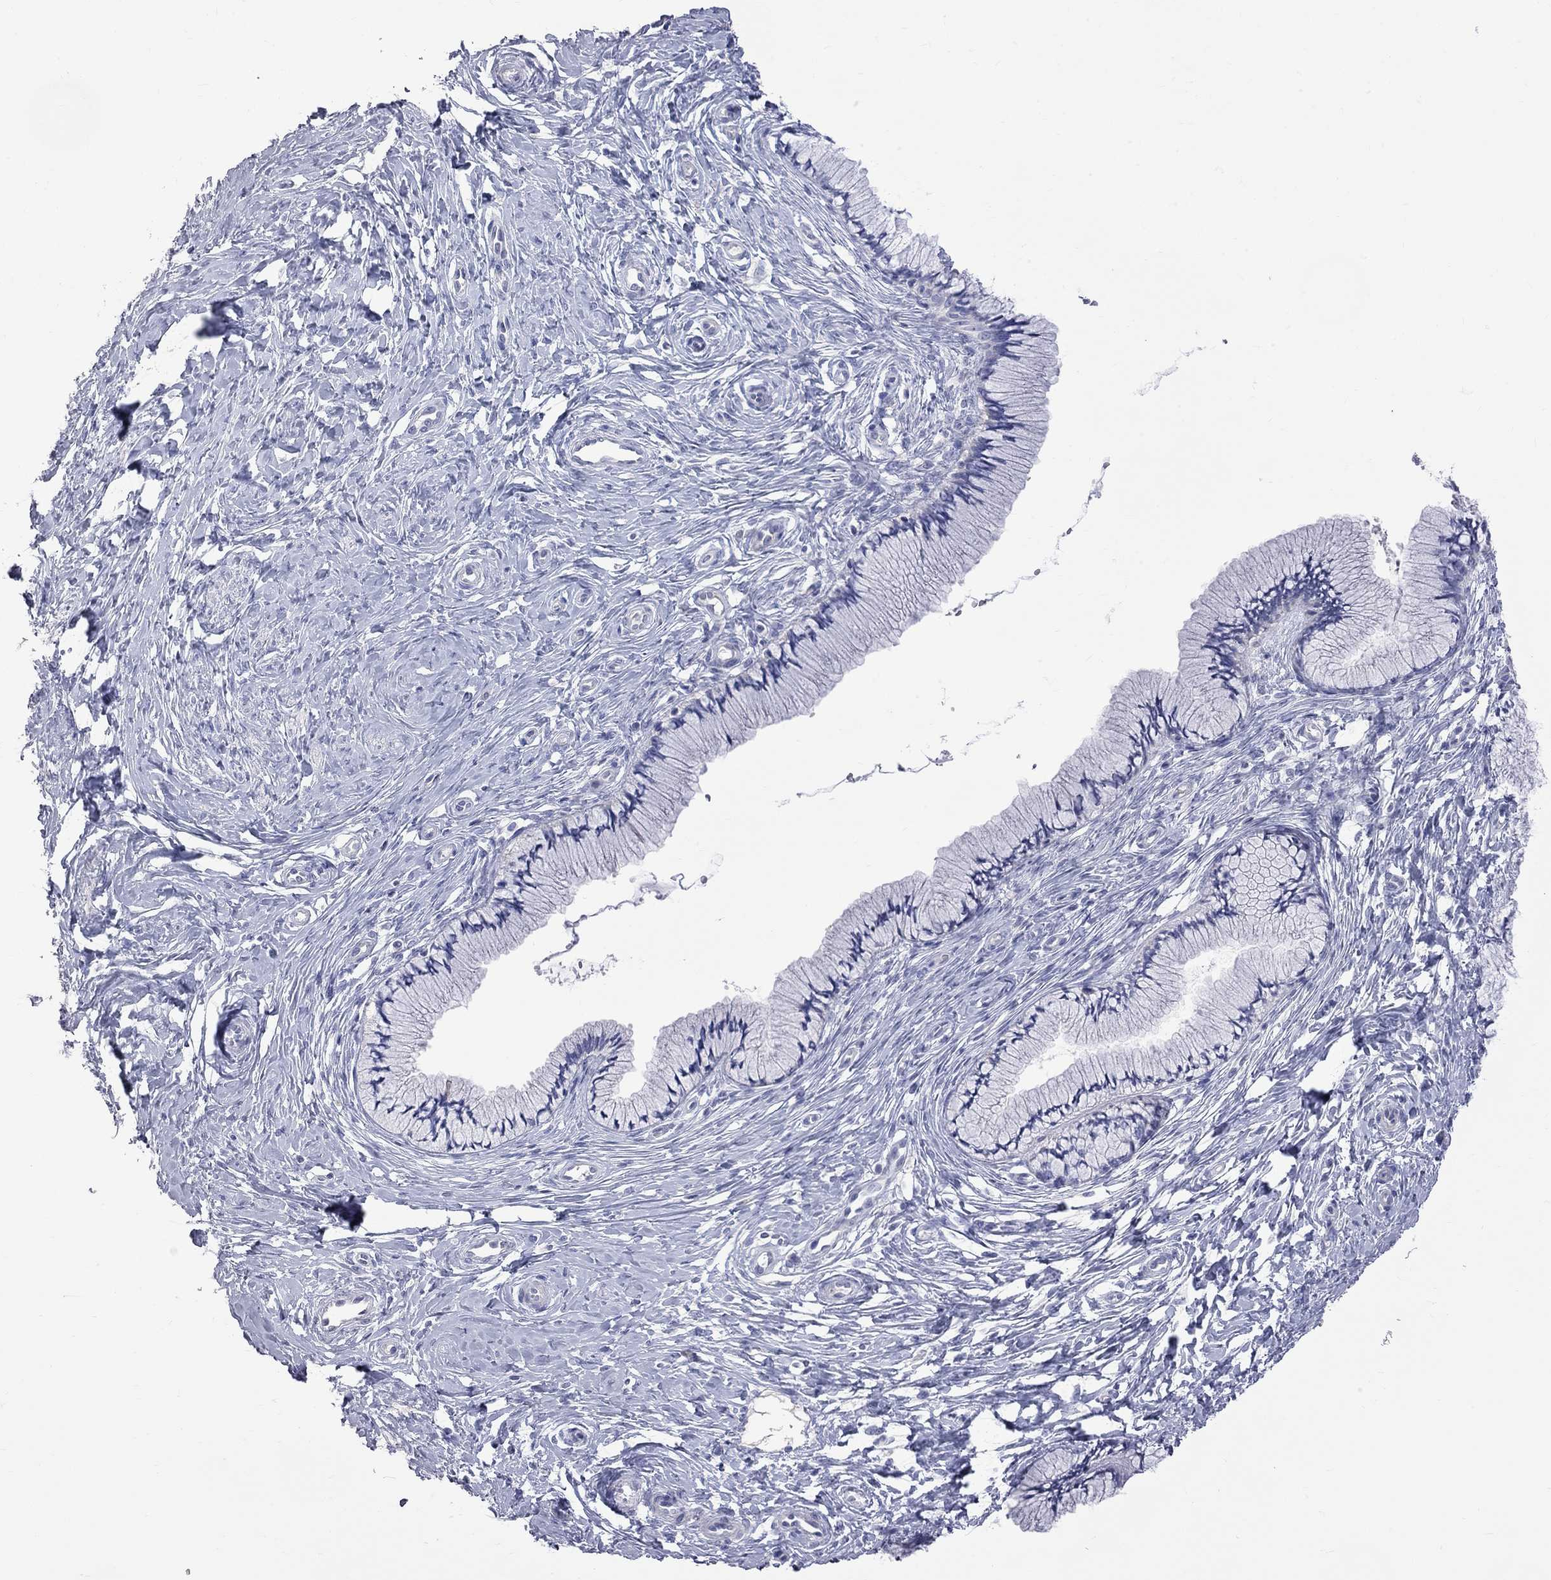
{"staining": {"intensity": "negative", "quantity": "none", "location": "none"}, "tissue": "cervix", "cell_type": "Glandular cells", "image_type": "normal", "snomed": [{"axis": "morphology", "description": "Normal tissue, NOS"}, {"axis": "topography", "description": "Cervix"}], "caption": "Protein analysis of normal cervix reveals no significant staining in glandular cells.", "gene": "KCND2", "patient": {"sex": "female", "age": 37}}